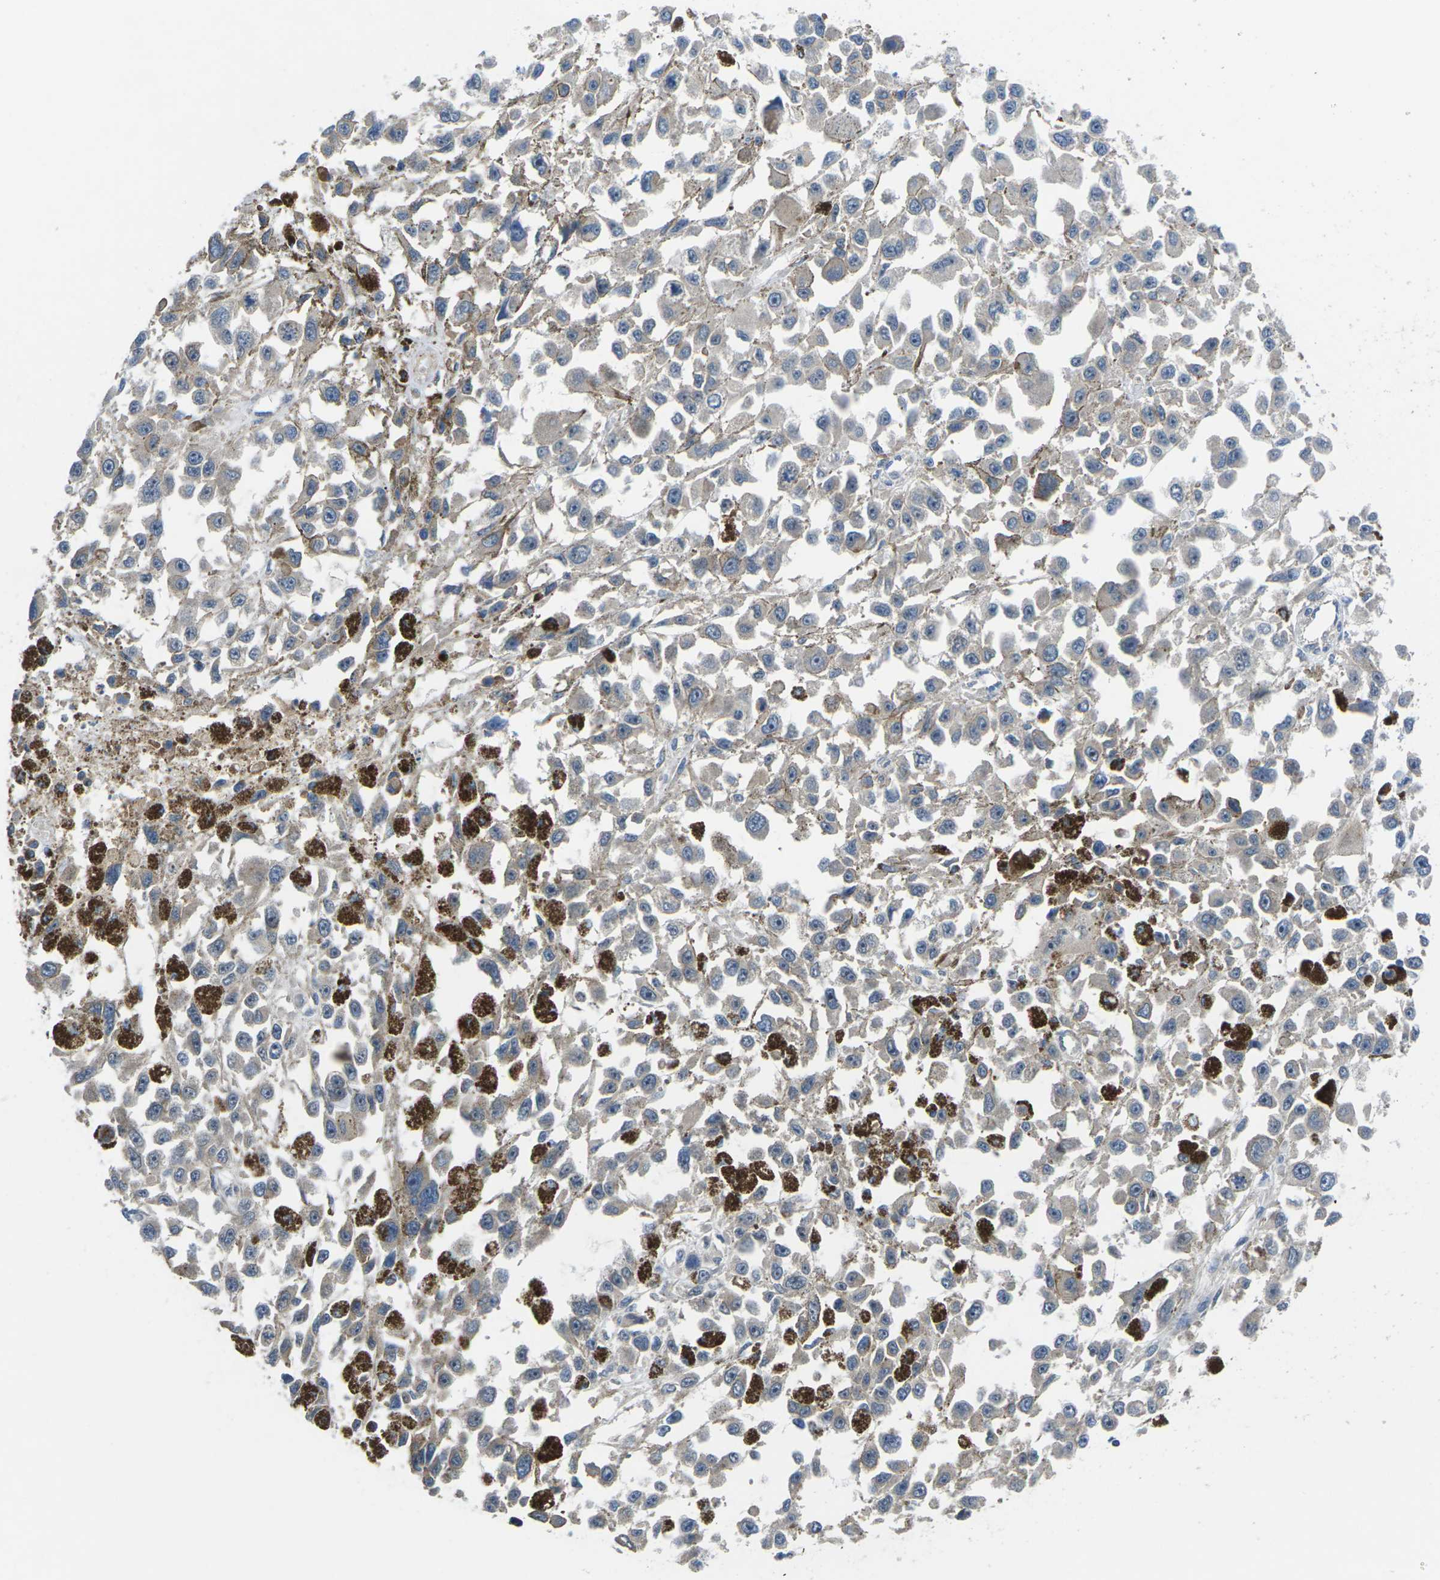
{"staining": {"intensity": "negative", "quantity": "none", "location": "none"}, "tissue": "melanoma", "cell_type": "Tumor cells", "image_type": "cancer", "snomed": [{"axis": "morphology", "description": "Malignant melanoma, Metastatic site"}, {"axis": "topography", "description": "Lymph node"}], "caption": "Immunohistochemical staining of malignant melanoma (metastatic site) shows no significant positivity in tumor cells. The staining is performed using DAB (3,3'-diaminobenzidine) brown chromogen with nuclei counter-stained in using hematoxylin.", "gene": "TIAM1", "patient": {"sex": "male", "age": 59}}